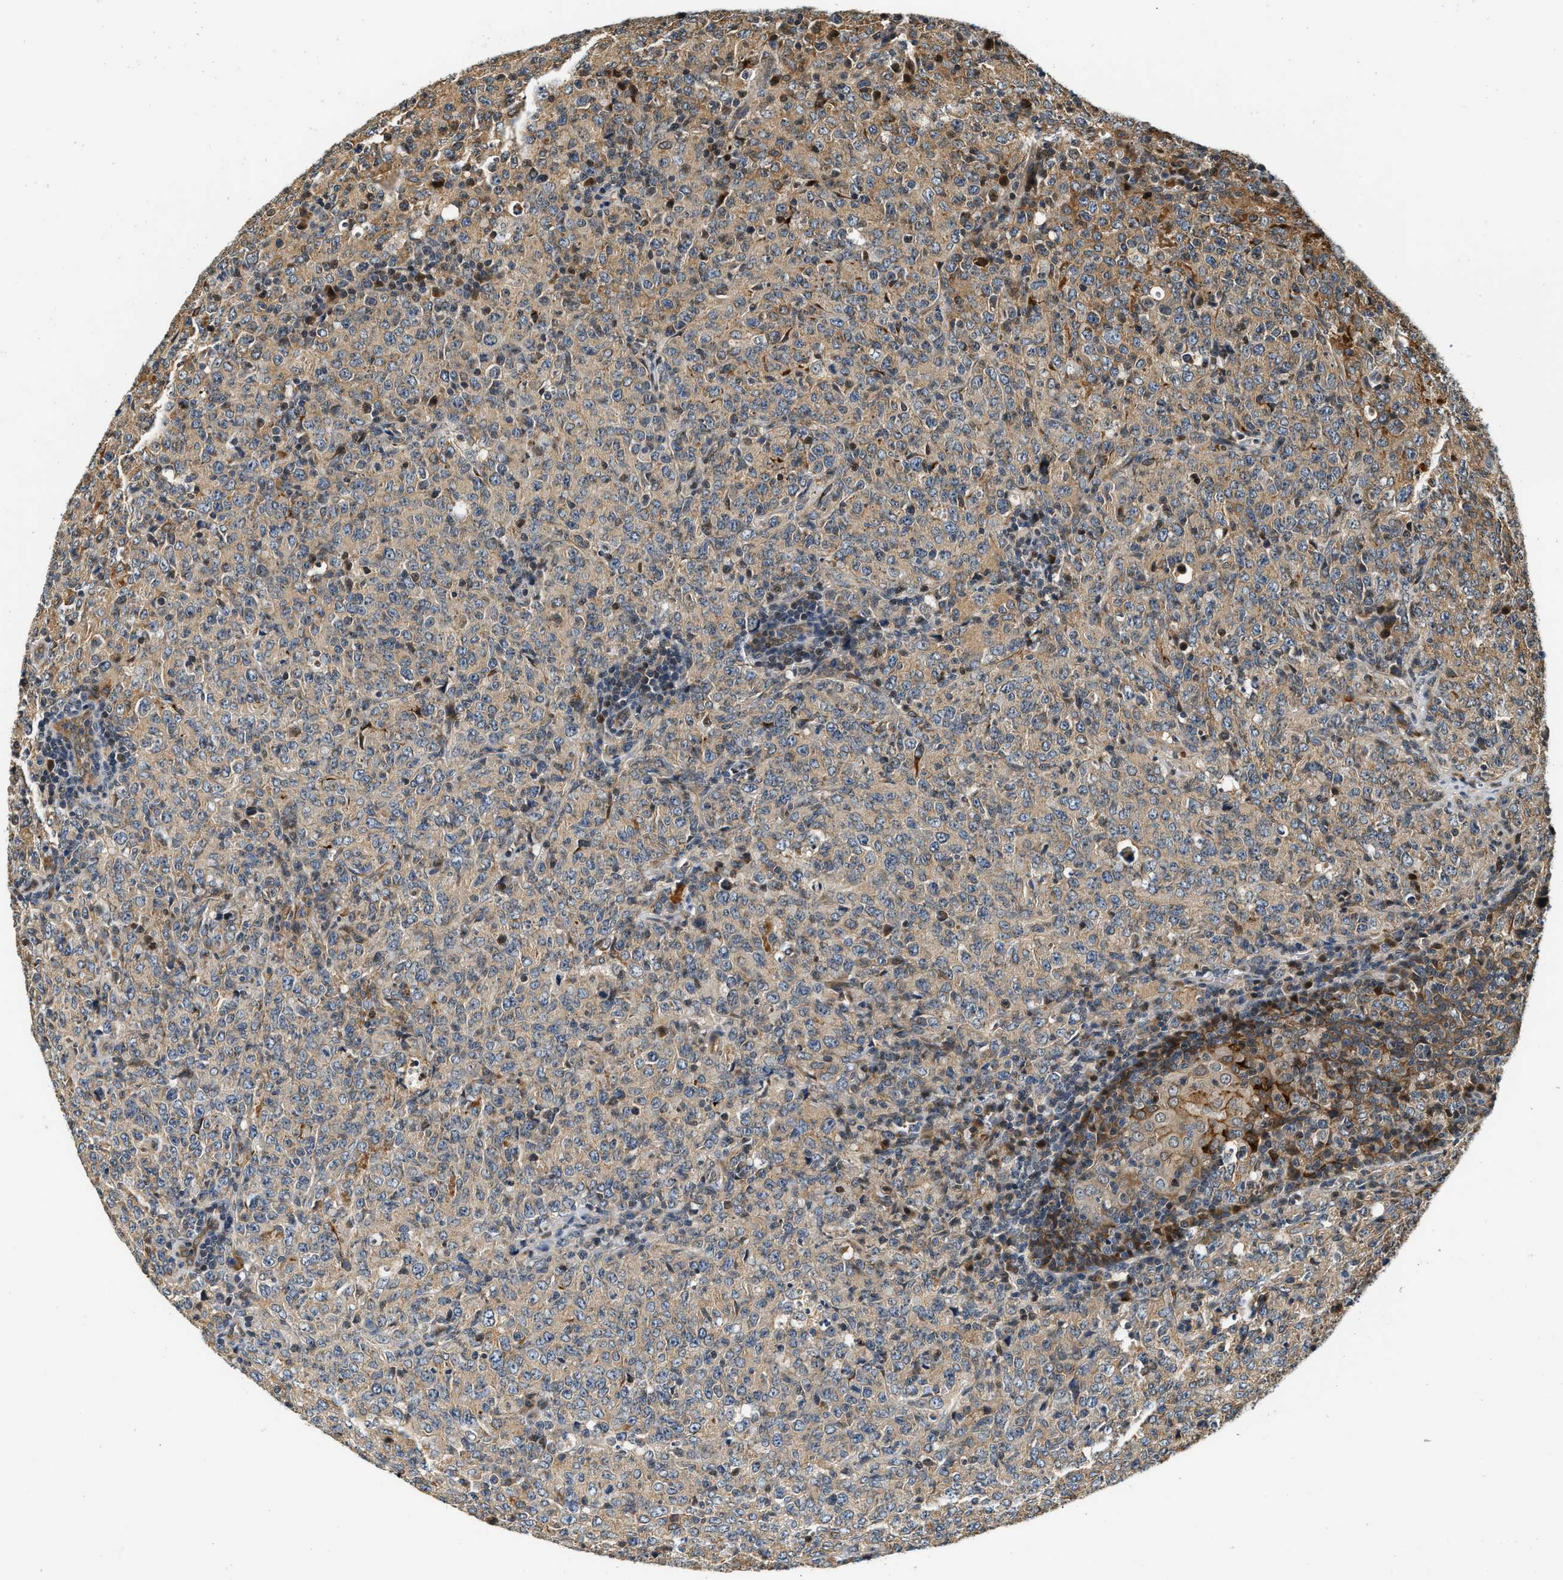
{"staining": {"intensity": "negative", "quantity": "none", "location": "none"}, "tissue": "lymphoma", "cell_type": "Tumor cells", "image_type": "cancer", "snomed": [{"axis": "morphology", "description": "Malignant lymphoma, non-Hodgkin's type, High grade"}, {"axis": "topography", "description": "Tonsil"}], "caption": "Immunohistochemistry photomicrograph of human malignant lymphoma, non-Hodgkin's type (high-grade) stained for a protein (brown), which displays no expression in tumor cells.", "gene": "EXTL2", "patient": {"sex": "female", "age": 36}}